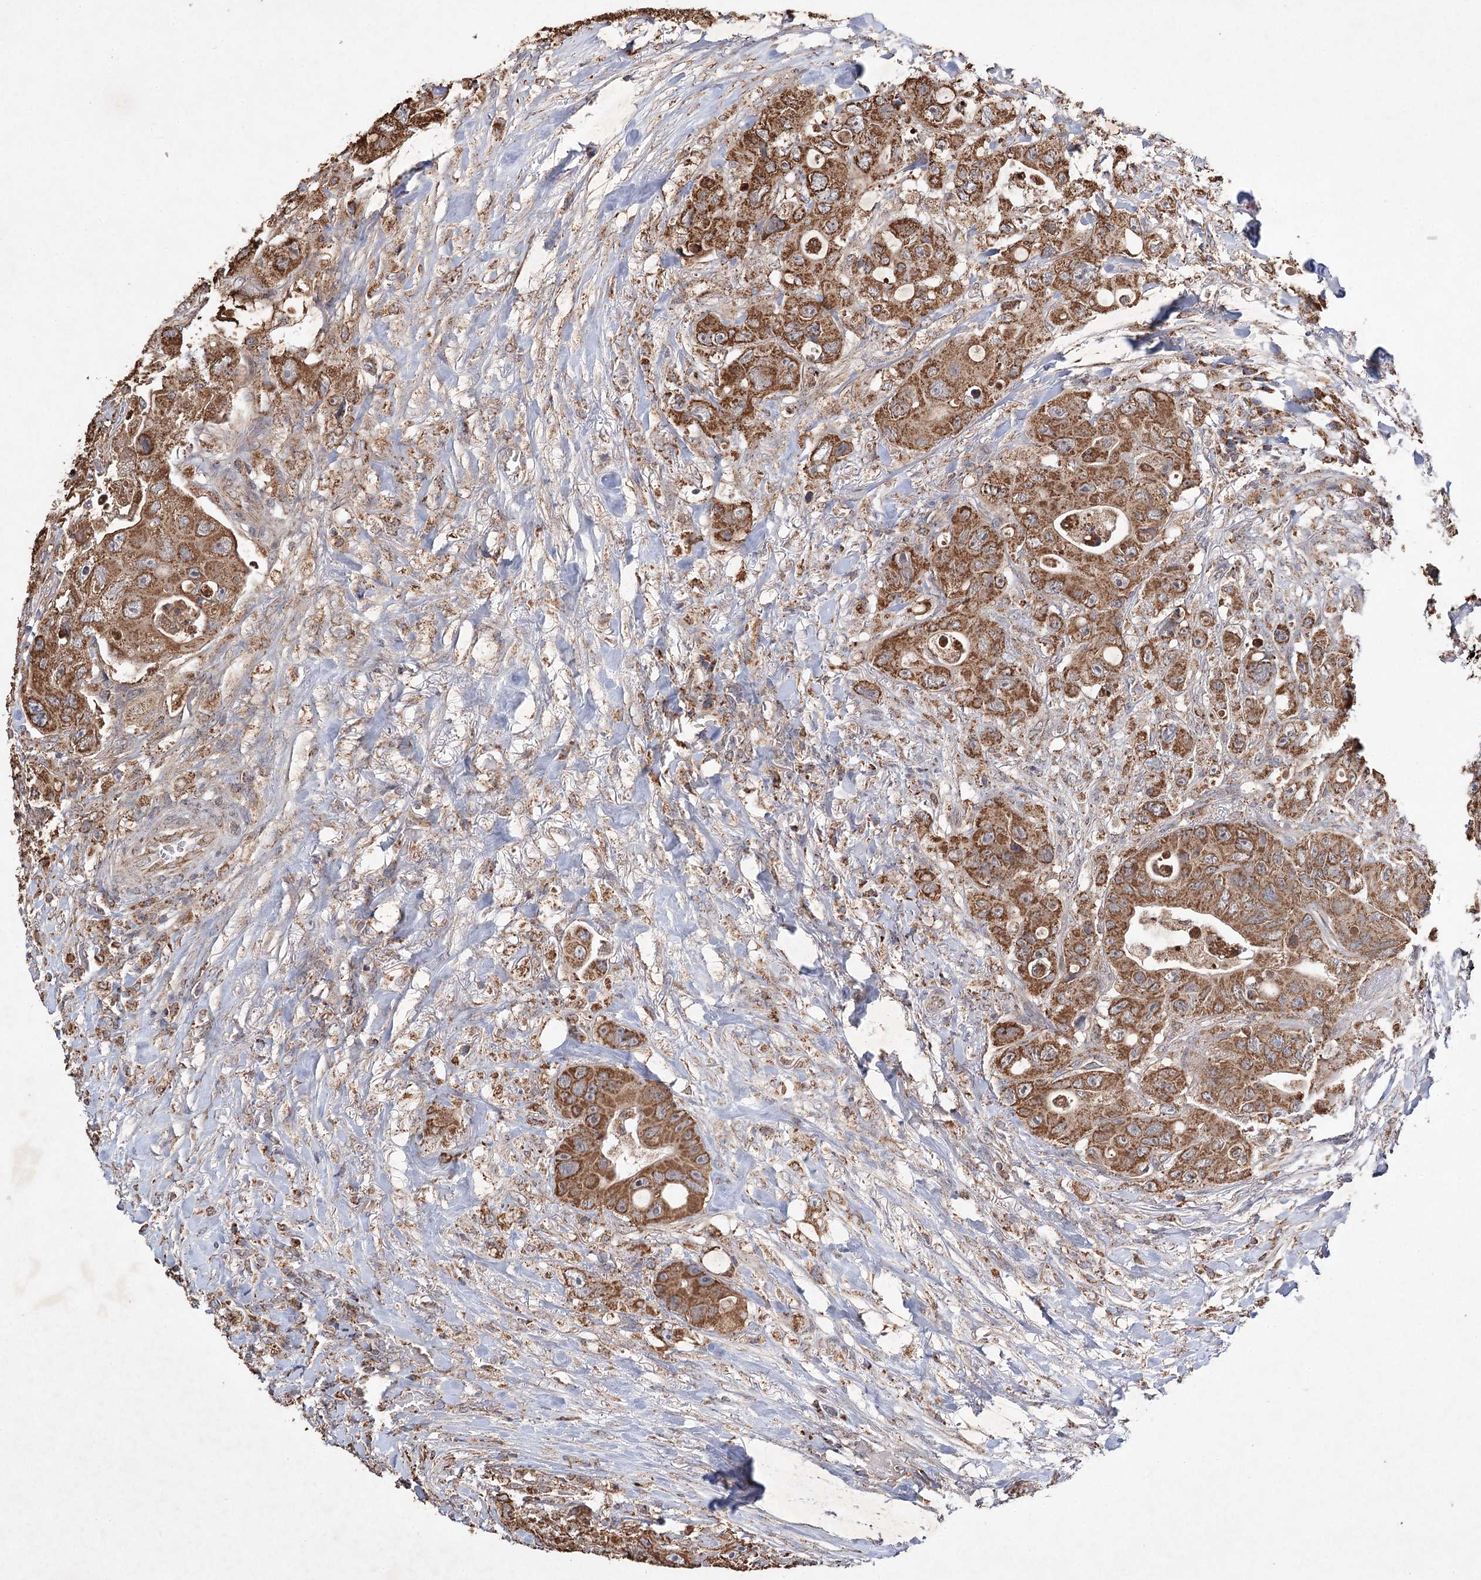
{"staining": {"intensity": "moderate", "quantity": ">75%", "location": "cytoplasmic/membranous"}, "tissue": "colorectal cancer", "cell_type": "Tumor cells", "image_type": "cancer", "snomed": [{"axis": "morphology", "description": "Adenocarcinoma, NOS"}, {"axis": "topography", "description": "Colon"}], "caption": "The photomicrograph reveals staining of colorectal adenocarcinoma, revealing moderate cytoplasmic/membranous protein expression (brown color) within tumor cells.", "gene": "PIK3CB", "patient": {"sex": "female", "age": 46}}